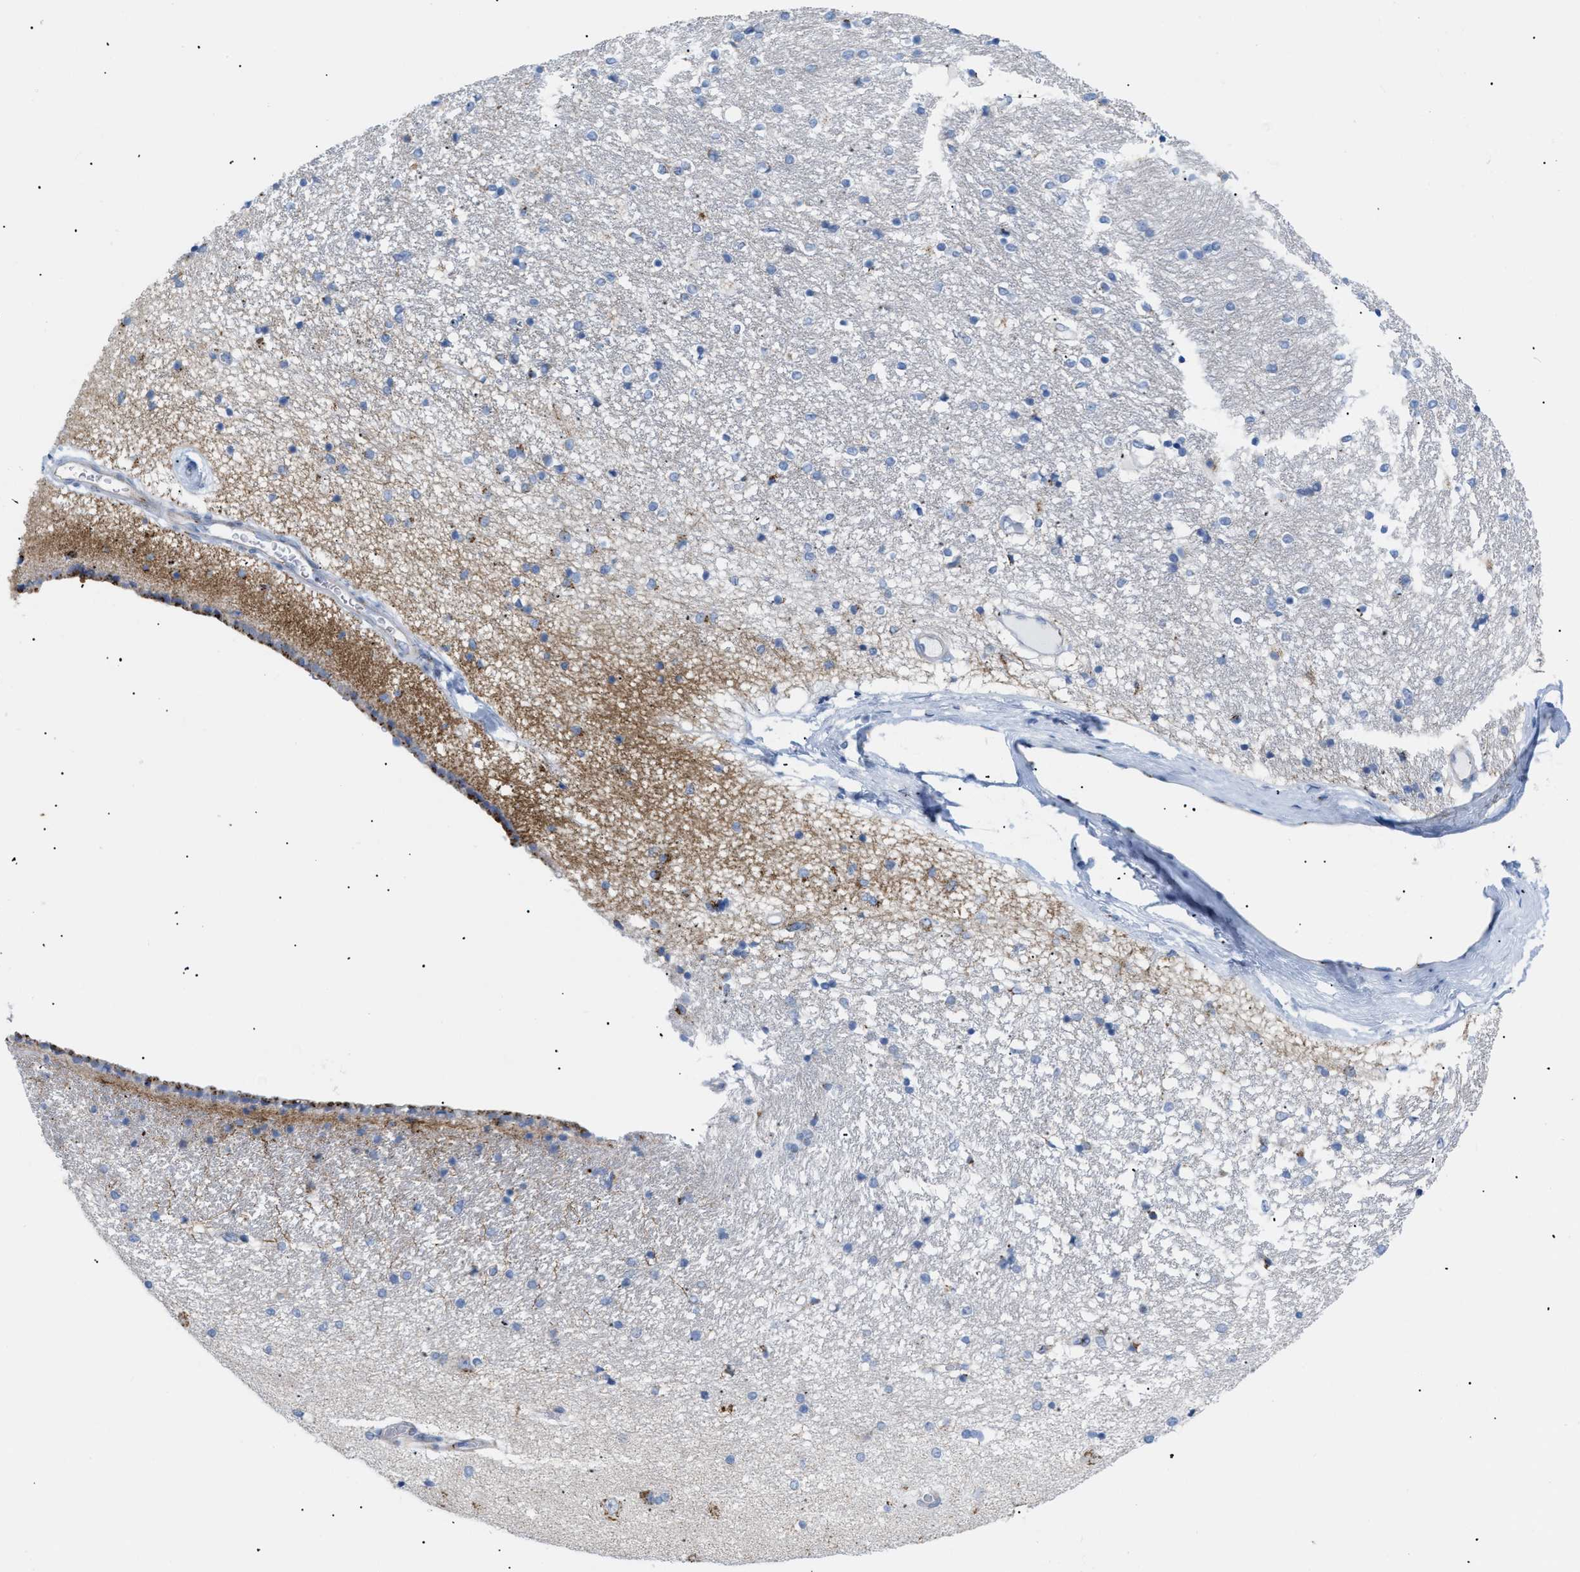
{"staining": {"intensity": "moderate", "quantity": "<25%", "location": "cytoplasmic/membranous"}, "tissue": "hippocampus", "cell_type": "Glial cells", "image_type": "normal", "snomed": [{"axis": "morphology", "description": "Normal tissue, NOS"}, {"axis": "topography", "description": "Hippocampus"}], "caption": "Moderate cytoplasmic/membranous staining for a protein is appreciated in about <25% of glial cells of benign hippocampus using immunohistochemistry (IHC).", "gene": "TMEM17", "patient": {"sex": "female", "age": 54}}